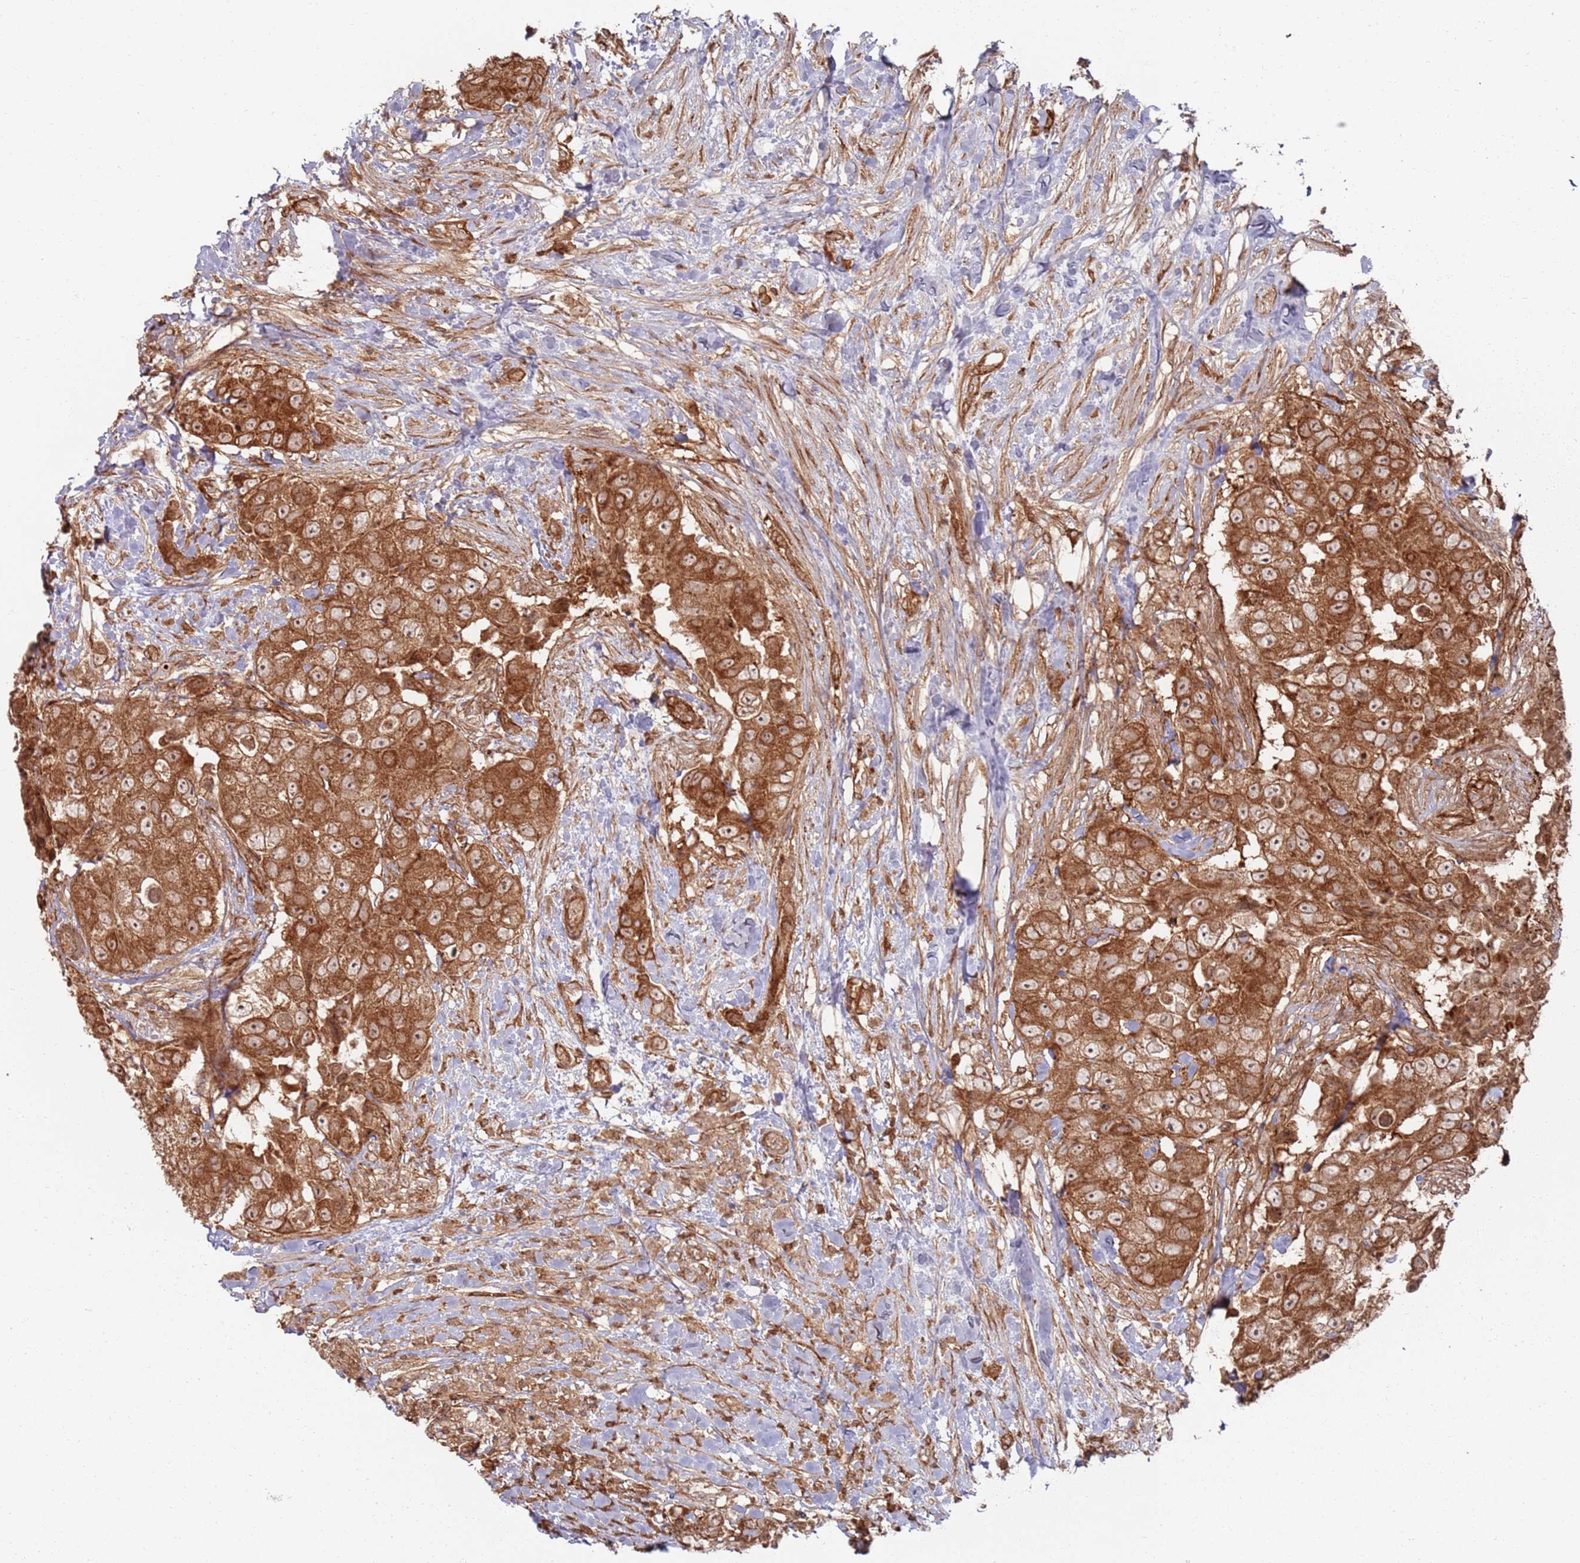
{"staining": {"intensity": "strong", "quantity": ">75%", "location": "cytoplasmic/membranous"}, "tissue": "breast cancer", "cell_type": "Tumor cells", "image_type": "cancer", "snomed": [{"axis": "morphology", "description": "Normal tissue, NOS"}, {"axis": "morphology", "description": "Duct carcinoma"}, {"axis": "topography", "description": "Breast"}], "caption": "Human breast cancer stained with a brown dye displays strong cytoplasmic/membranous positive expression in about >75% of tumor cells.", "gene": "PIH1D1", "patient": {"sex": "female", "age": 62}}